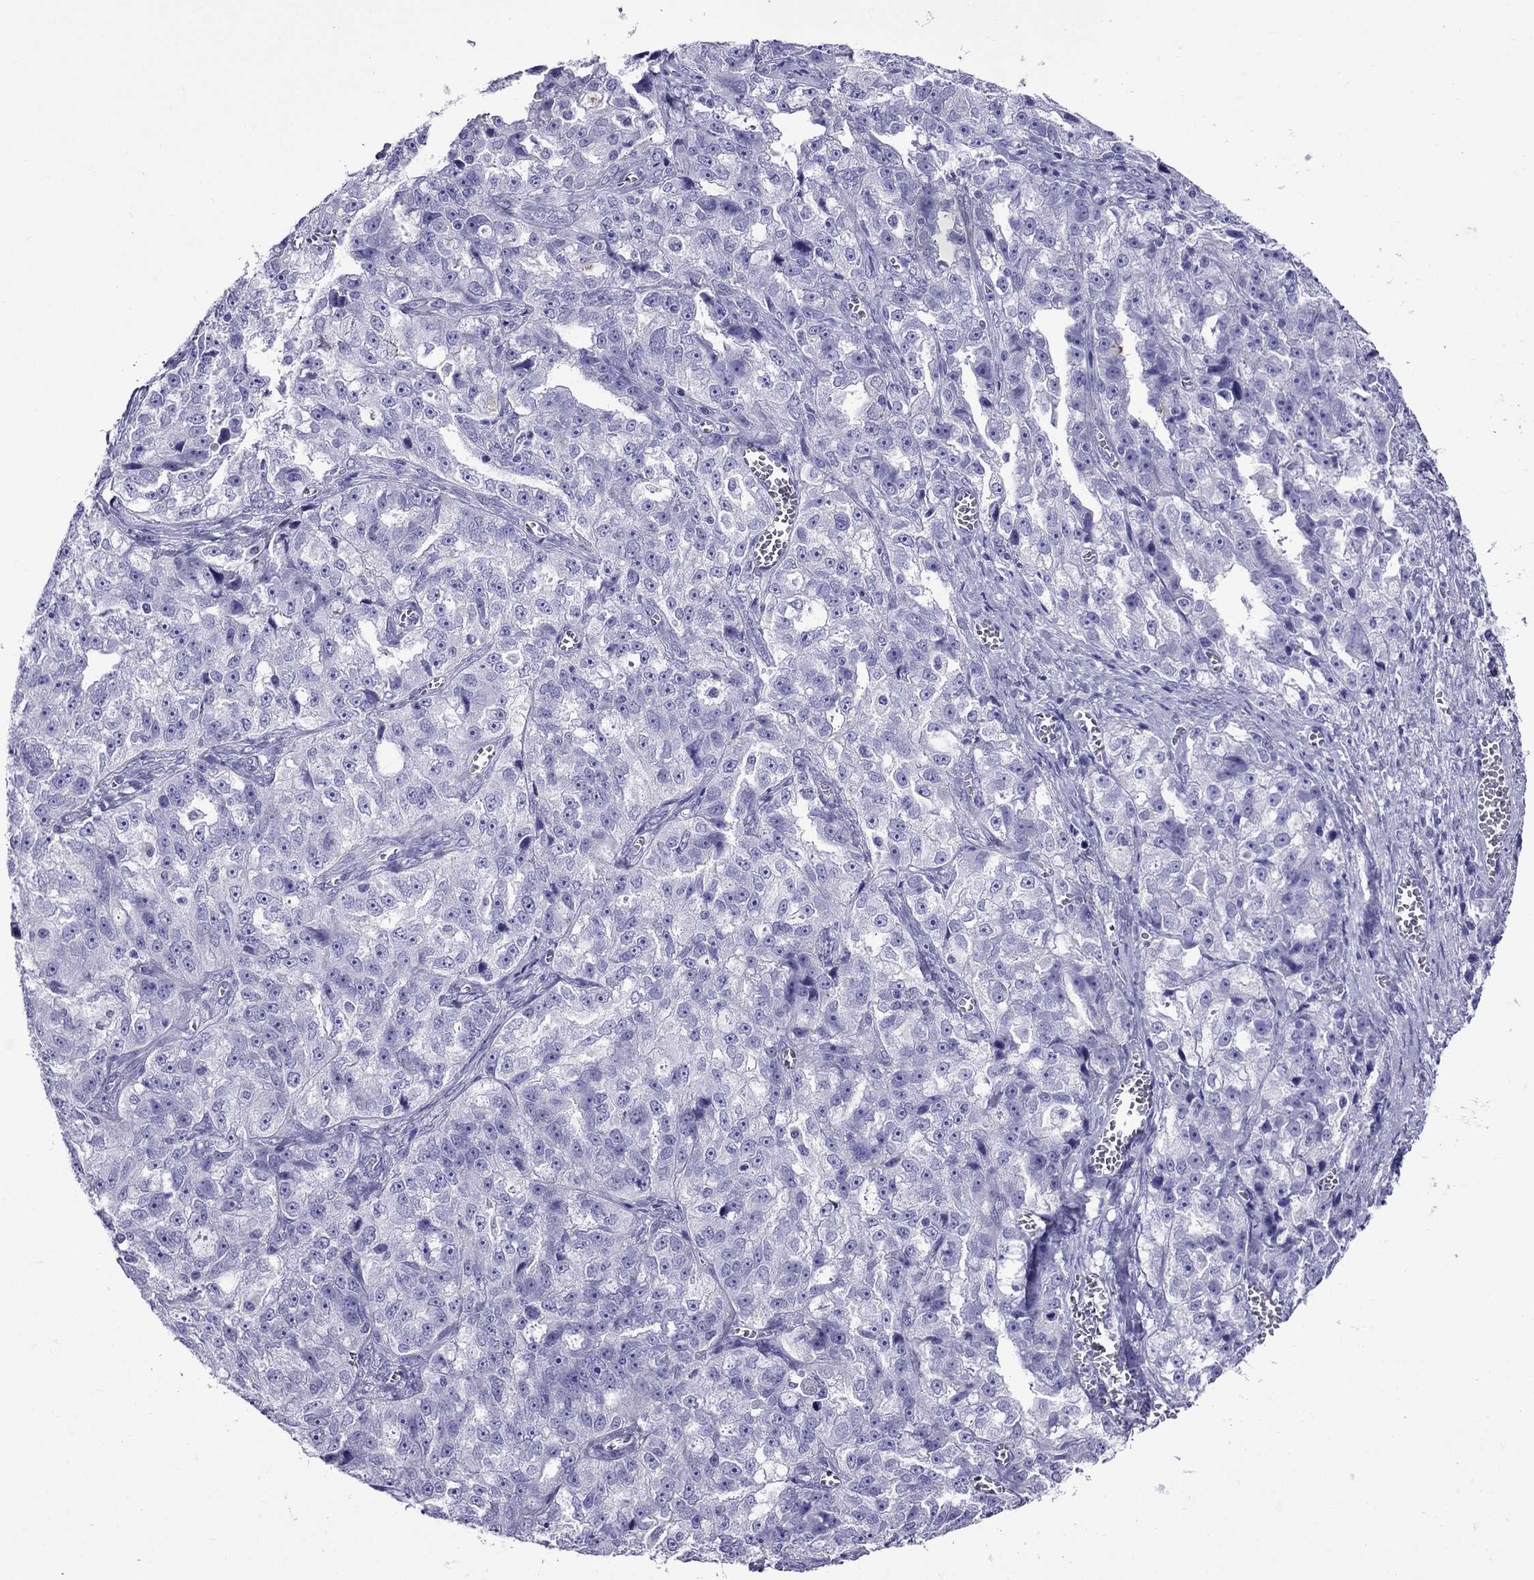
{"staining": {"intensity": "negative", "quantity": "none", "location": "none"}, "tissue": "ovarian cancer", "cell_type": "Tumor cells", "image_type": "cancer", "snomed": [{"axis": "morphology", "description": "Cystadenocarcinoma, serous, NOS"}, {"axis": "topography", "description": "Ovary"}], "caption": "High power microscopy image of an immunohistochemistry micrograph of ovarian serous cystadenocarcinoma, revealing no significant expression in tumor cells.", "gene": "CRYBA1", "patient": {"sex": "female", "age": 51}}